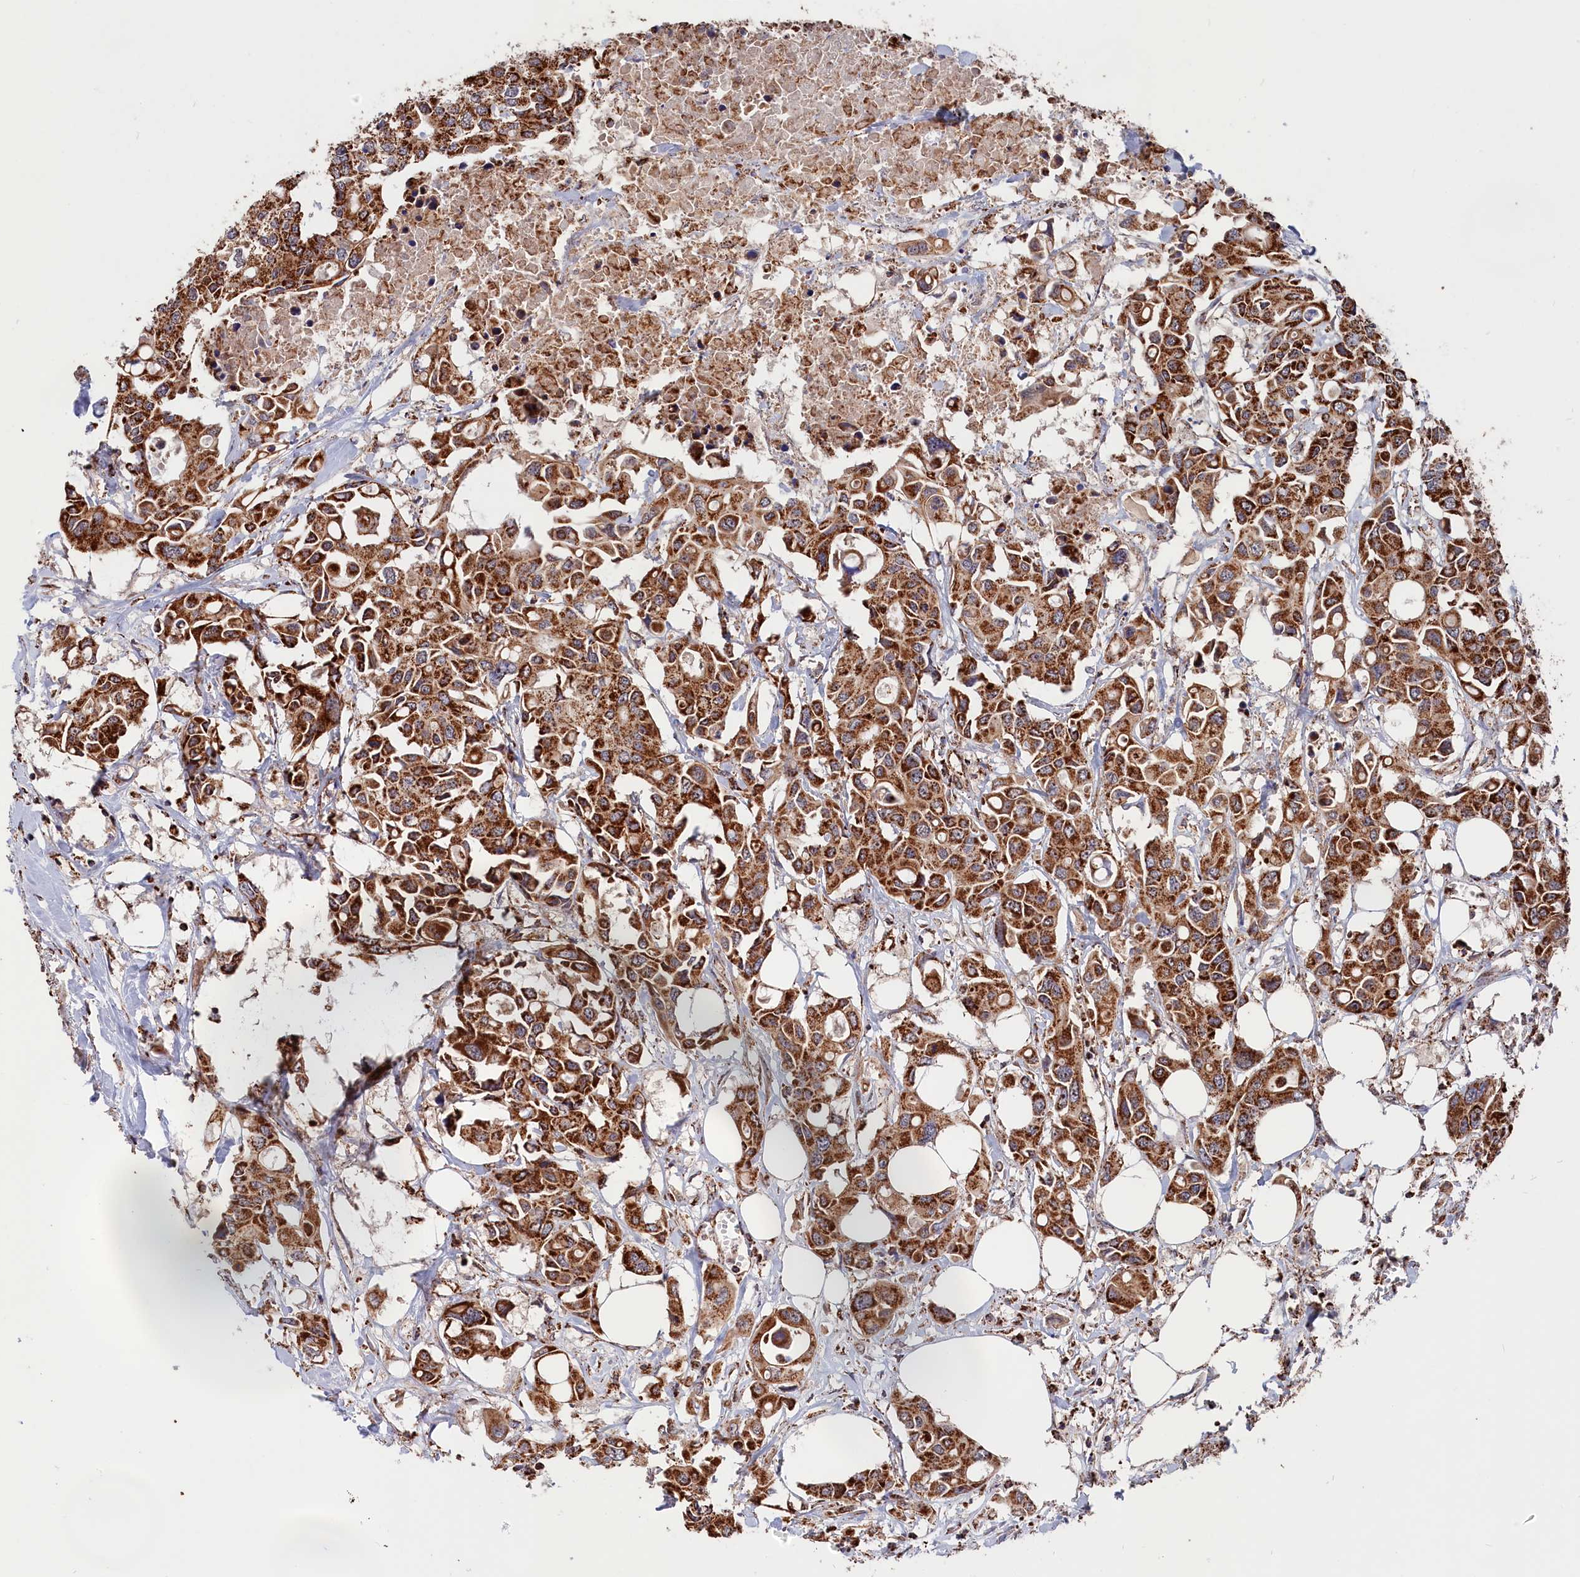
{"staining": {"intensity": "strong", "quantity": ">75%", "location": "cytoplasmic/membranous"}, "tissue": "colorectal cancer", "cell_type": "Tumor cells", "image_type": "cancer", "snomed": [{"axis": "morphology", "description": "Adenocarcinoma, NOS"}, {"axis": "topography", "description": "Colon"}], "caption": "Strong cytoplasmic/membranous protein staining is appreciated in about >75% of tumor cells in colorectal adenocarcinoma. The staining was performed using DAB (3,3'-diaminobenzidine) to visualize the protein expression in brown, while the nuclei were stained in blue with hematoxylin (Magnification: 20x).", "gene": "MACROD1", "patient": {"sex": "male", "age": 77}}